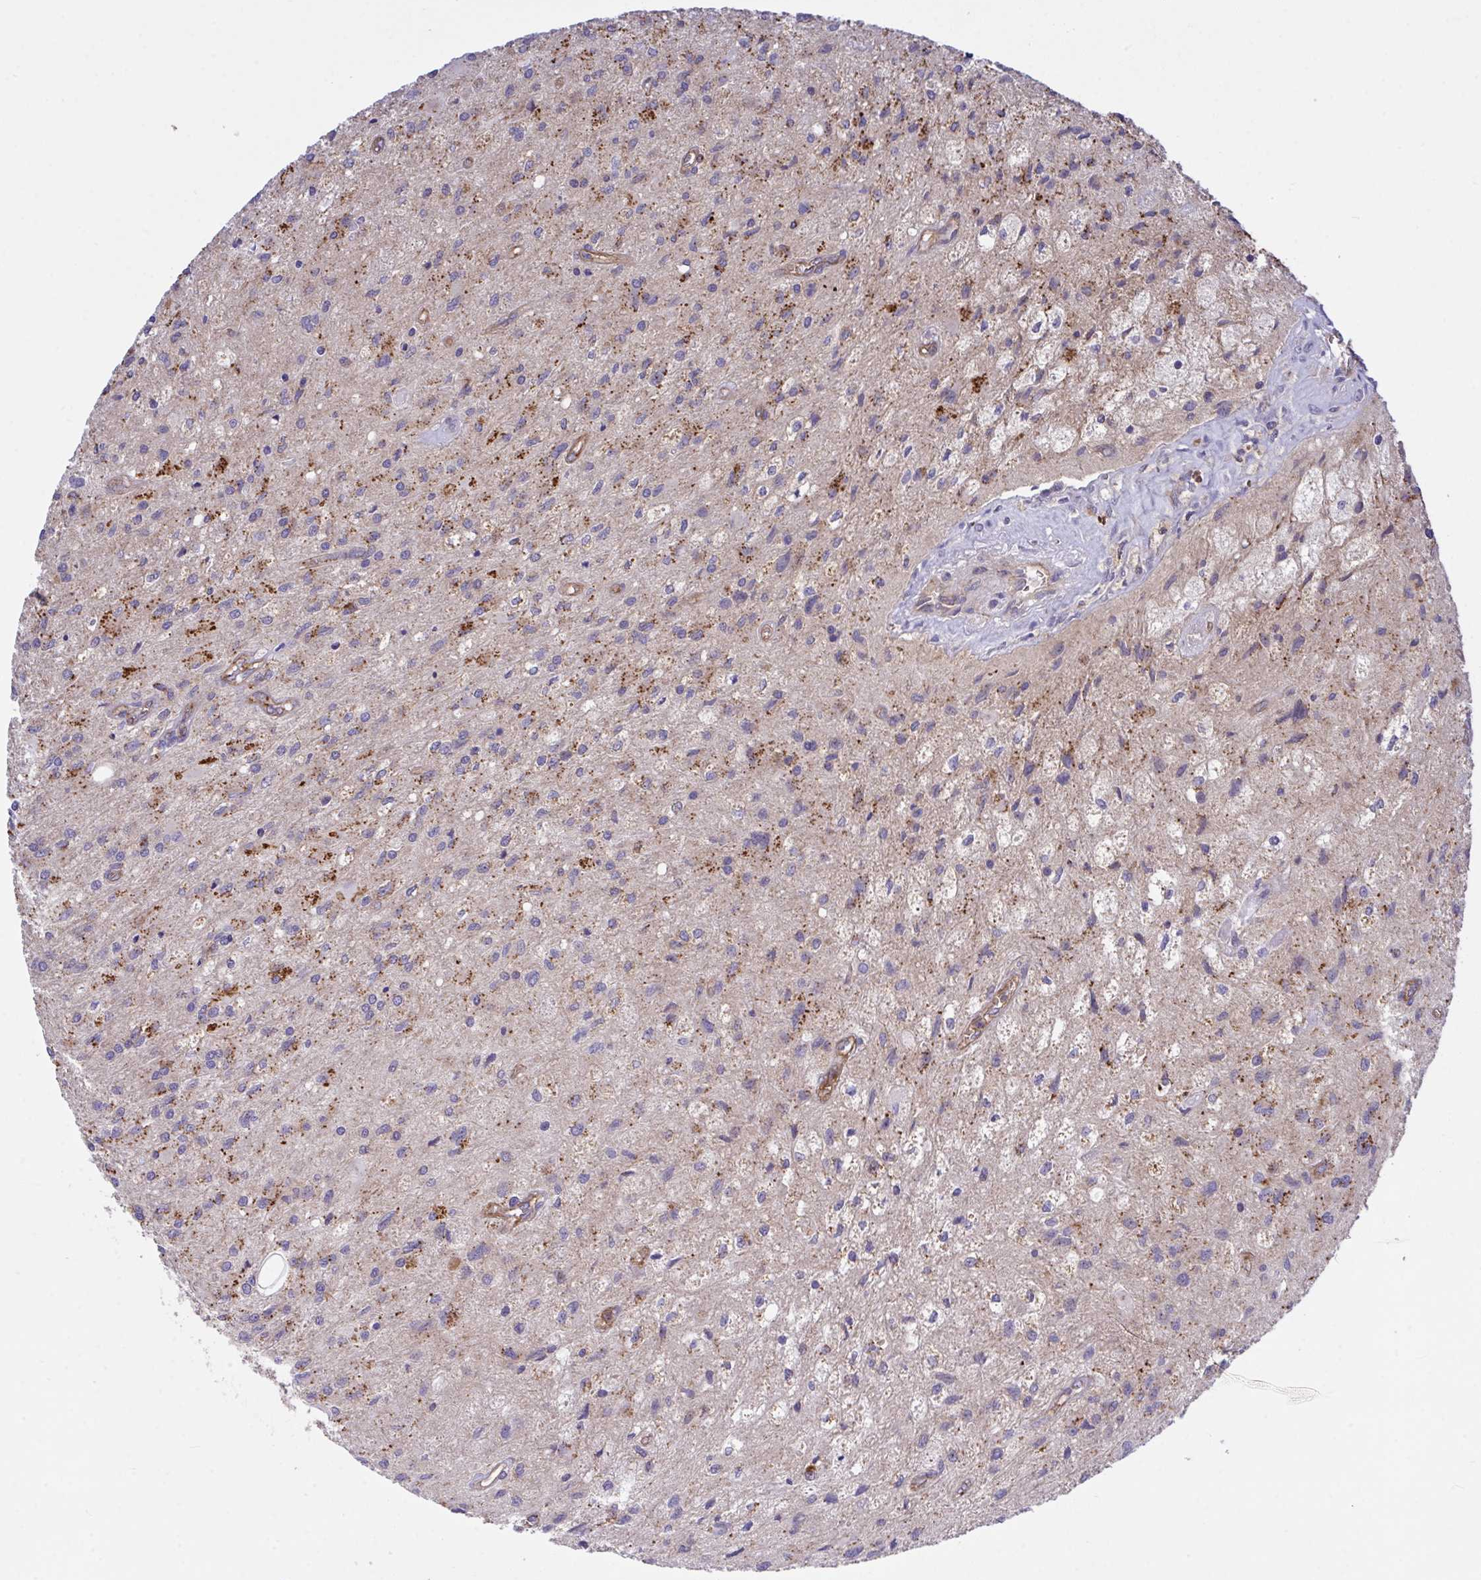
{"staining": {"intensity": "weak", "quantity": "25%-75%", "location": "cytoplasmic/membranous"}, "tissue": "glioma", "cell_type": "Tumor cells", "image_type": "cancer", "snomed": [{"axis": "morphology", "description": "Glioma, malignant, High grade"}, {"axis": "topography", "description": "Brain"}], "caption": "Immunohistochemistry (DAB (3,3'-diaminobenzidine)) staining of glioma displays weak cytoplasmic/membranous protein positivity in about 25%-75% of tumor cells.", "gene": "C4orf36", "patient": {"sex": "female", "age": 70}}